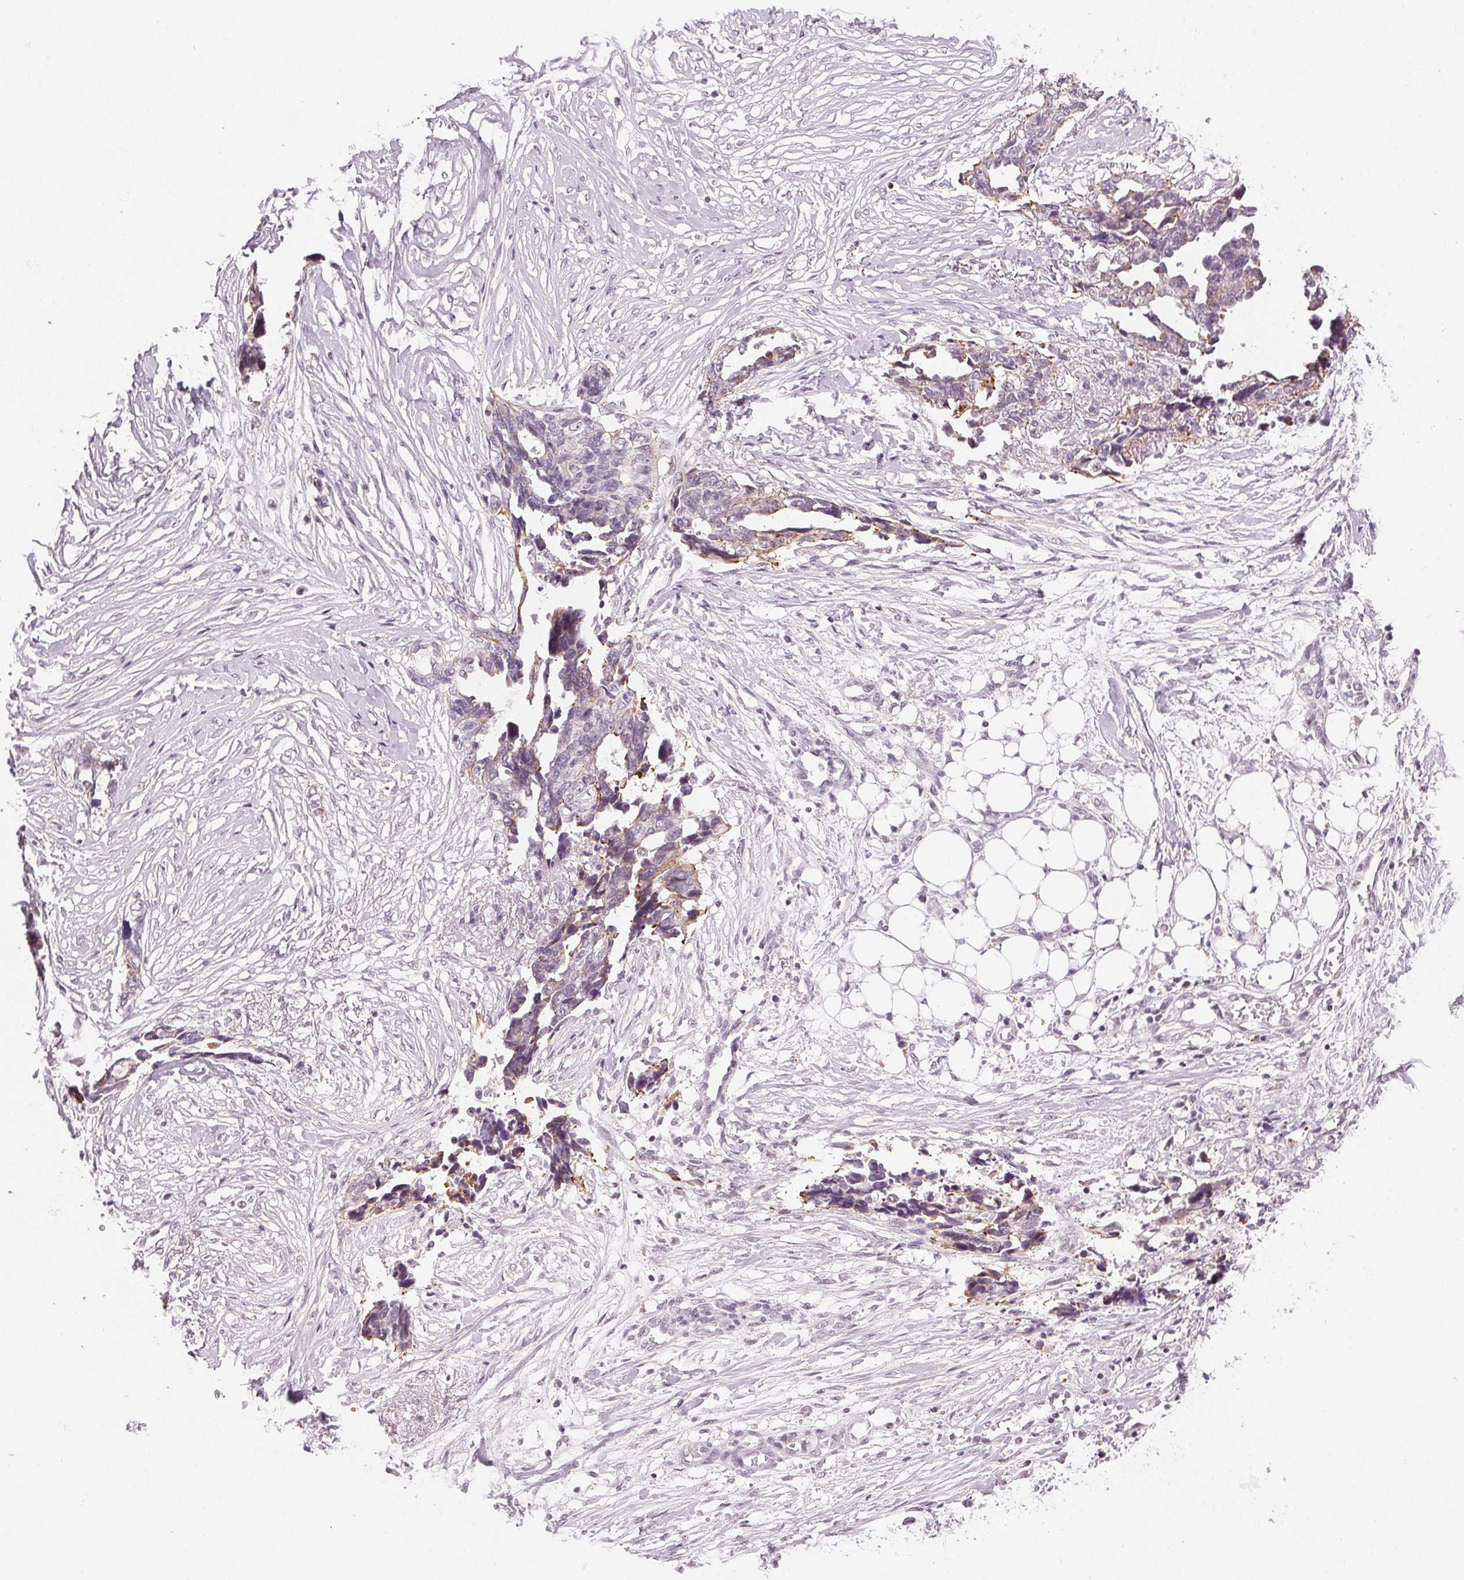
{"staining": {"intensity": "weak", "quantity": "<25%", "location": "cytoplasmic/membranous"}, "tissue": "ovarian cancer", "cell_type": "Tumor cells", "image_type": "cancer", "snomed": [{"axis": "morphology", "description": "Cystadenocarcinoma, serous, NOS"}, {"axis": "topography", "description": "Ovary"}], "caption": "Immunohistochemical staining of ovarian cancer exhibits no significant staining in tumor cells.", "gene": "AIF1L", "patient": {"sex": "female", "age": 69}}